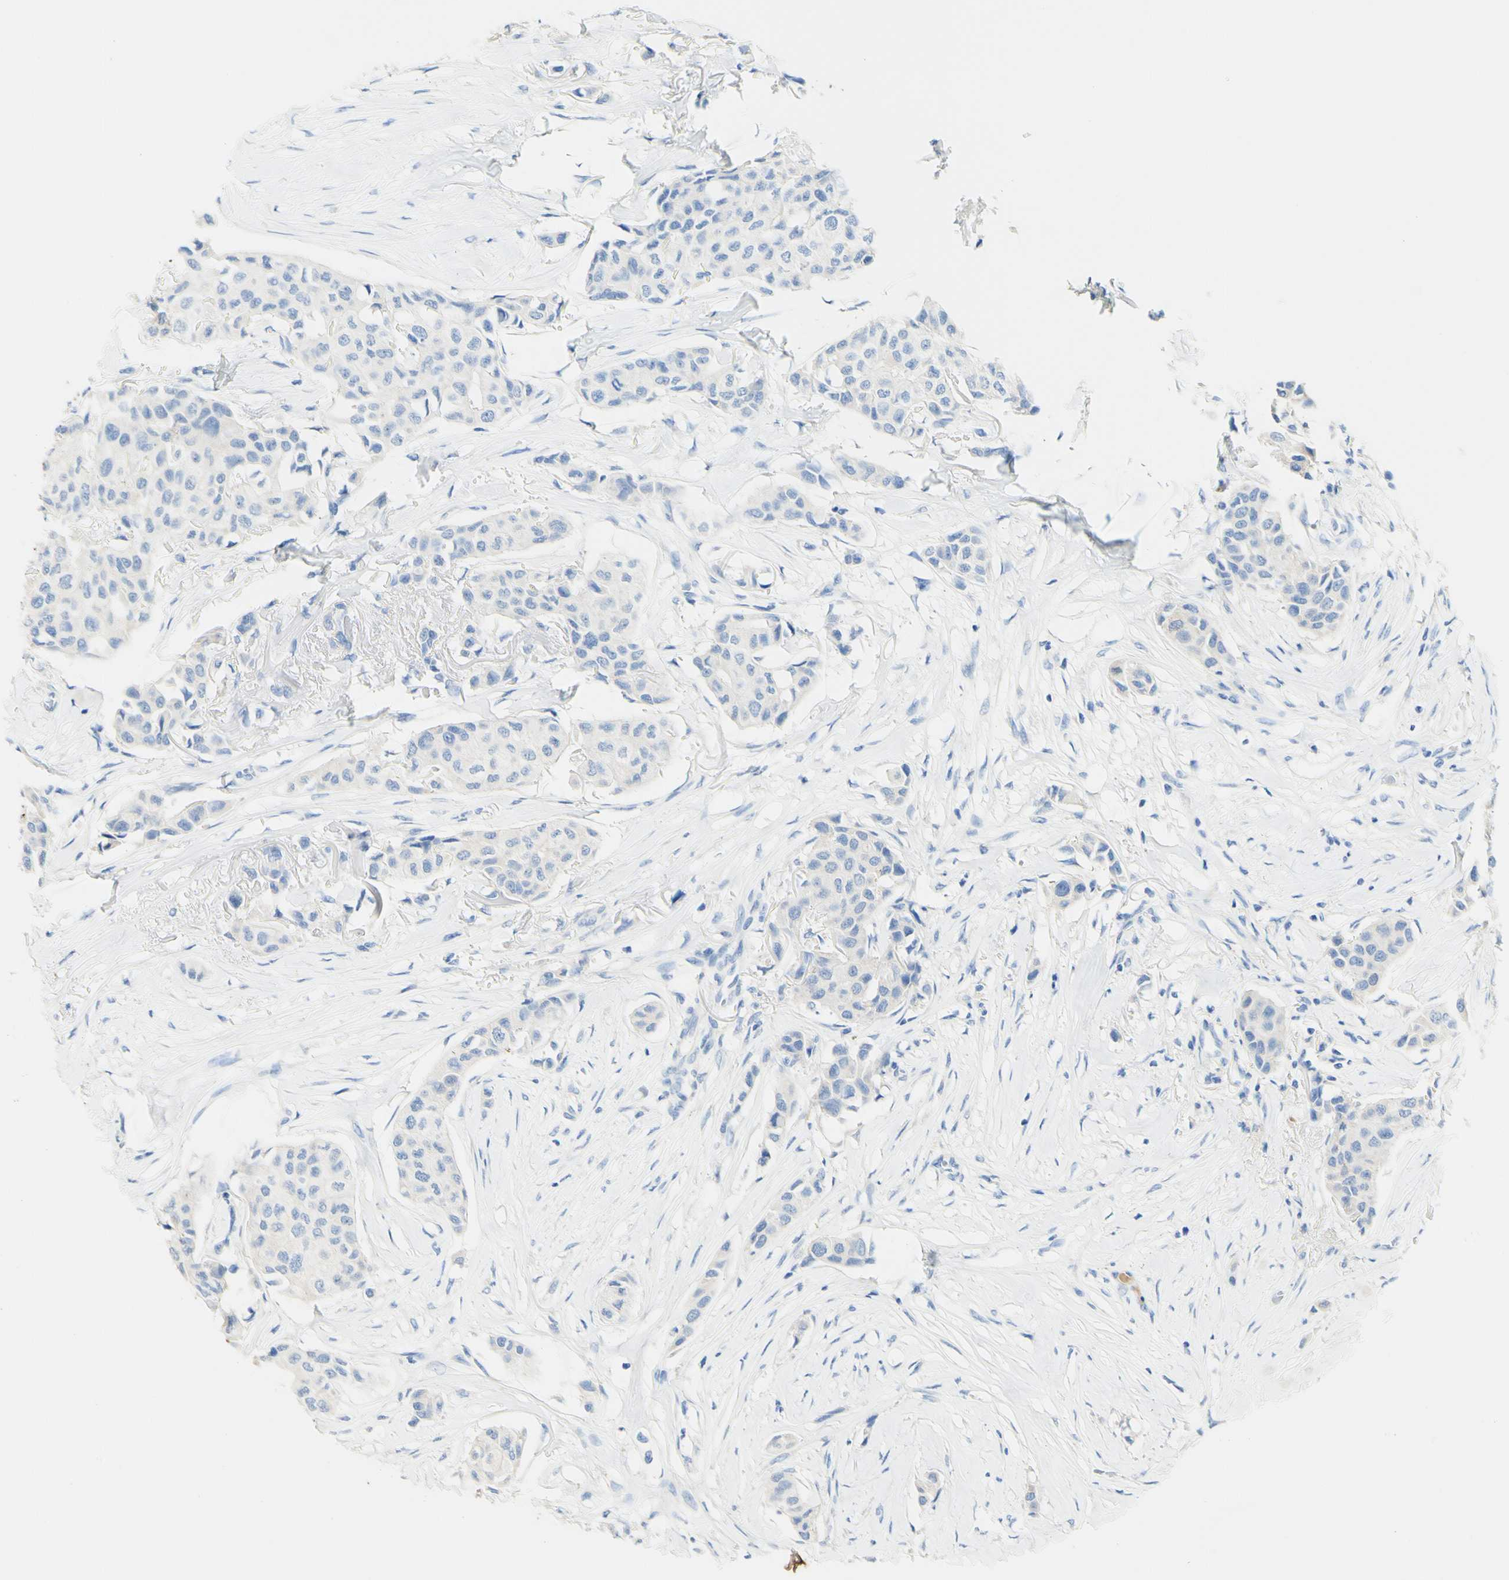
{"staining": {"intensity": "negative", "quantity": "none", "location": "none"}, "tissue": "breast cancer", "cell_type": "Tumor cells", "image_type": "cancer", "snomed": [{"axis": "morphology", "description": "Duct carcinoma"}, {"axis": "topography", "description": "Breast"}], "caption": "IHC photomicrograph of neoplastic tissue: breast cancer stained with DAB (3,3'-diaminobenzidine) demonstrates no significant protein positivity in tumor cells.", "gene": "PIGR", "patient": {"sex": "female", "age": 80}}